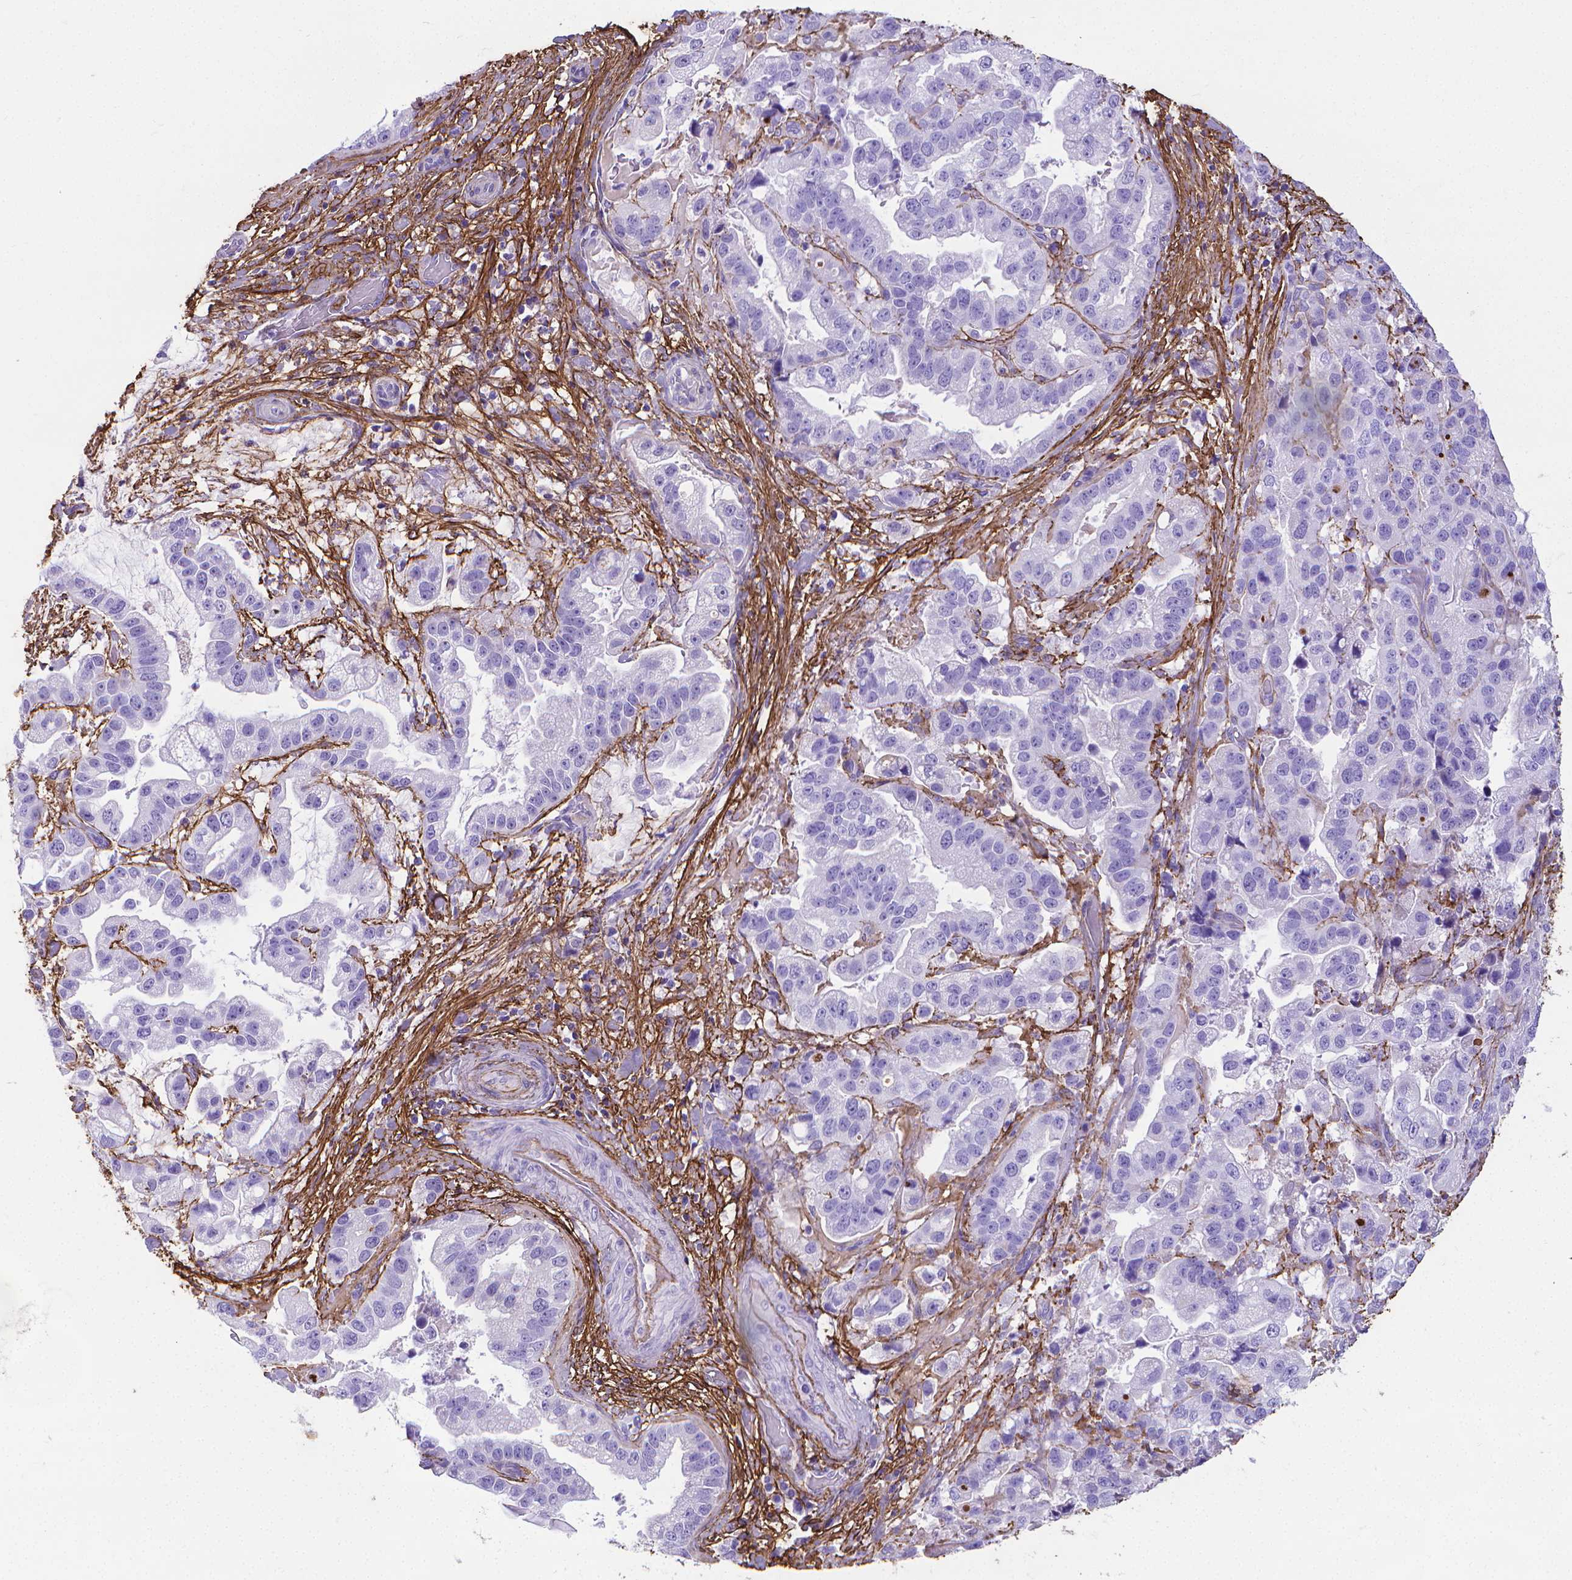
{"staining": {"intensity": "negative", "quantity": "none", "location": "none"}, "tissue": "stomach cancer", "cell_type": "Tumor cells", "image_type": "cancer", "snomed": [{"axis": "morphology", "description": "Adenocarcinoma, NOS"}, {"axis": "topography", "description": "Stomach"}], "caption": "This image is of stomach cancer stained with immunohistochemistry (IHC) to label a protein in brown with the nuclei are counter-stained blue. There is no positivity in tumor cells.", "gene": "MFAP2", "patient": {"sex": "male", "age": 59}}